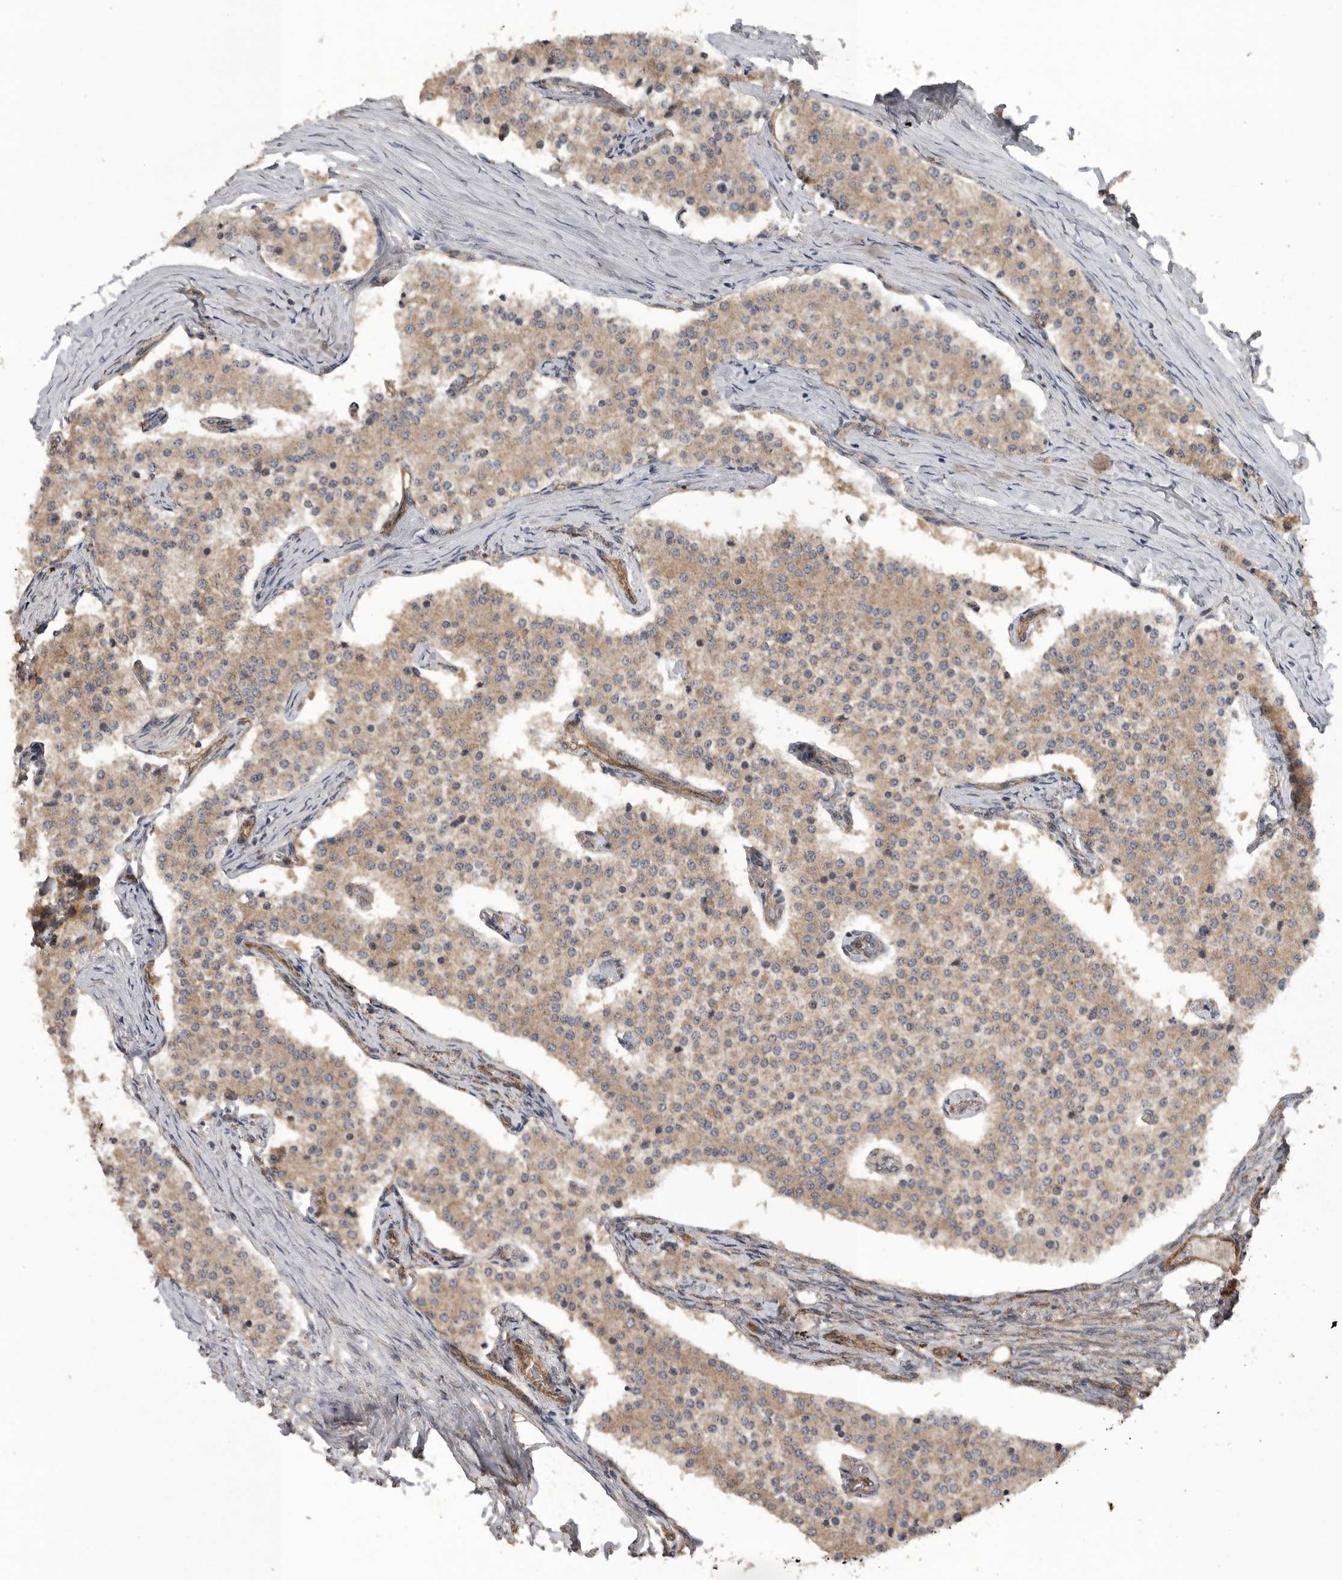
{"staining": {"intensity": "weak", "quantity": ">75%", "location": "cytoplasmic/membranous"}, "tissue": "carcinoid", "cell_type": "Tumor cells", "image_type": "cancer", "snomed": [{"axis": "morphology", "description": "Carcinoid, malignant, NOS"}, {"axis": "topography", "description": "Colon"}], "caption": "IHC histopathology image of human carcinoid stained for a protein (brown), which demonstrates low levels of weak cytoplasmic/membranous staining in approximately >75% of tumor cells.", "gene": "PODXL2", "patient": {"sex": "female", "age": 52}}